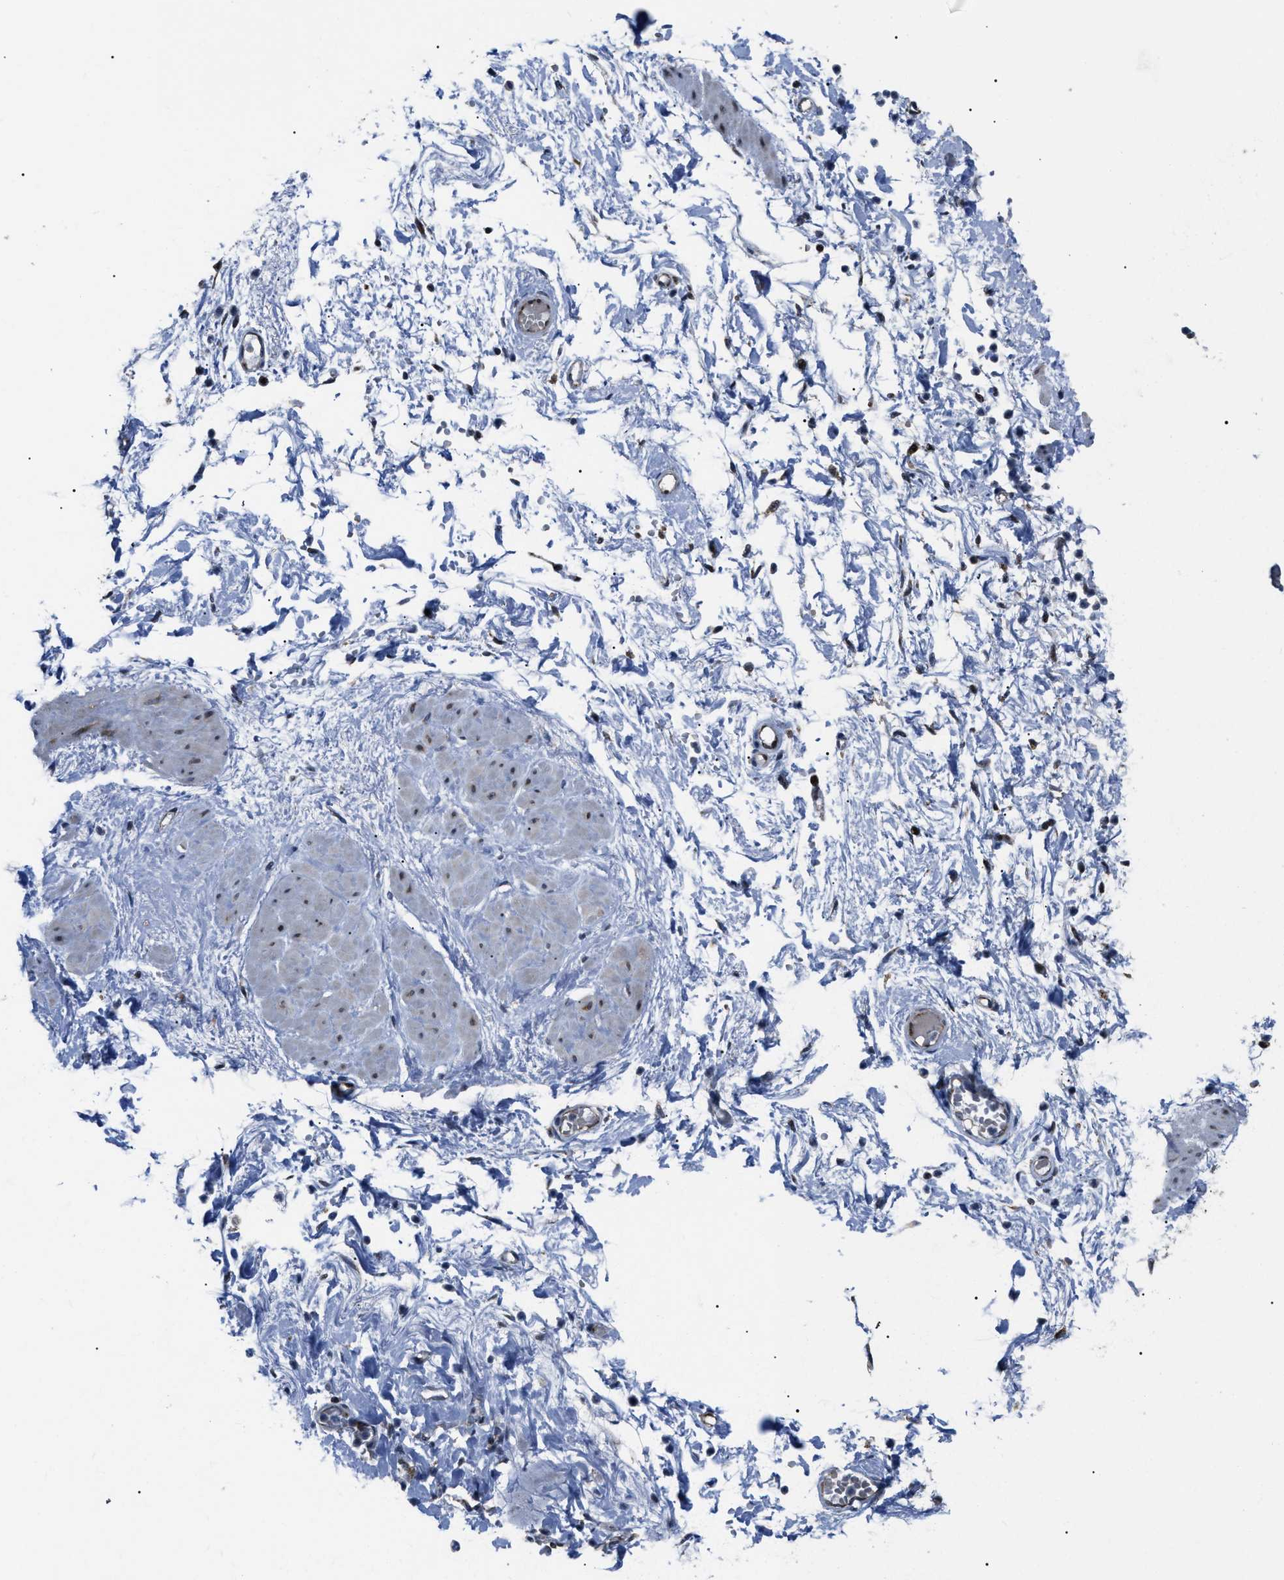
{"staining": {"intensity": "negative", "quantity": "none", "location": "none"}, "tissue": "adipose tissue", "cell_type": "Adipocytes", "image_type": "normal", "snomed": [{"axis": "morphology", "description": "Normal tissue, NOS"}, {"axis": "topography", "description": "Soft tissue"}, {"axis": "topography", "description": "Vascular tissue"}], "caption": "Protein analysis of normal adipose tissue shows no significant staining in adipocytes. (Immunohistochemistry (ihc), brightfield microscopy, high magnification).", "gene": "AGO2", "patient": {"sex": "female", "age": 35}}